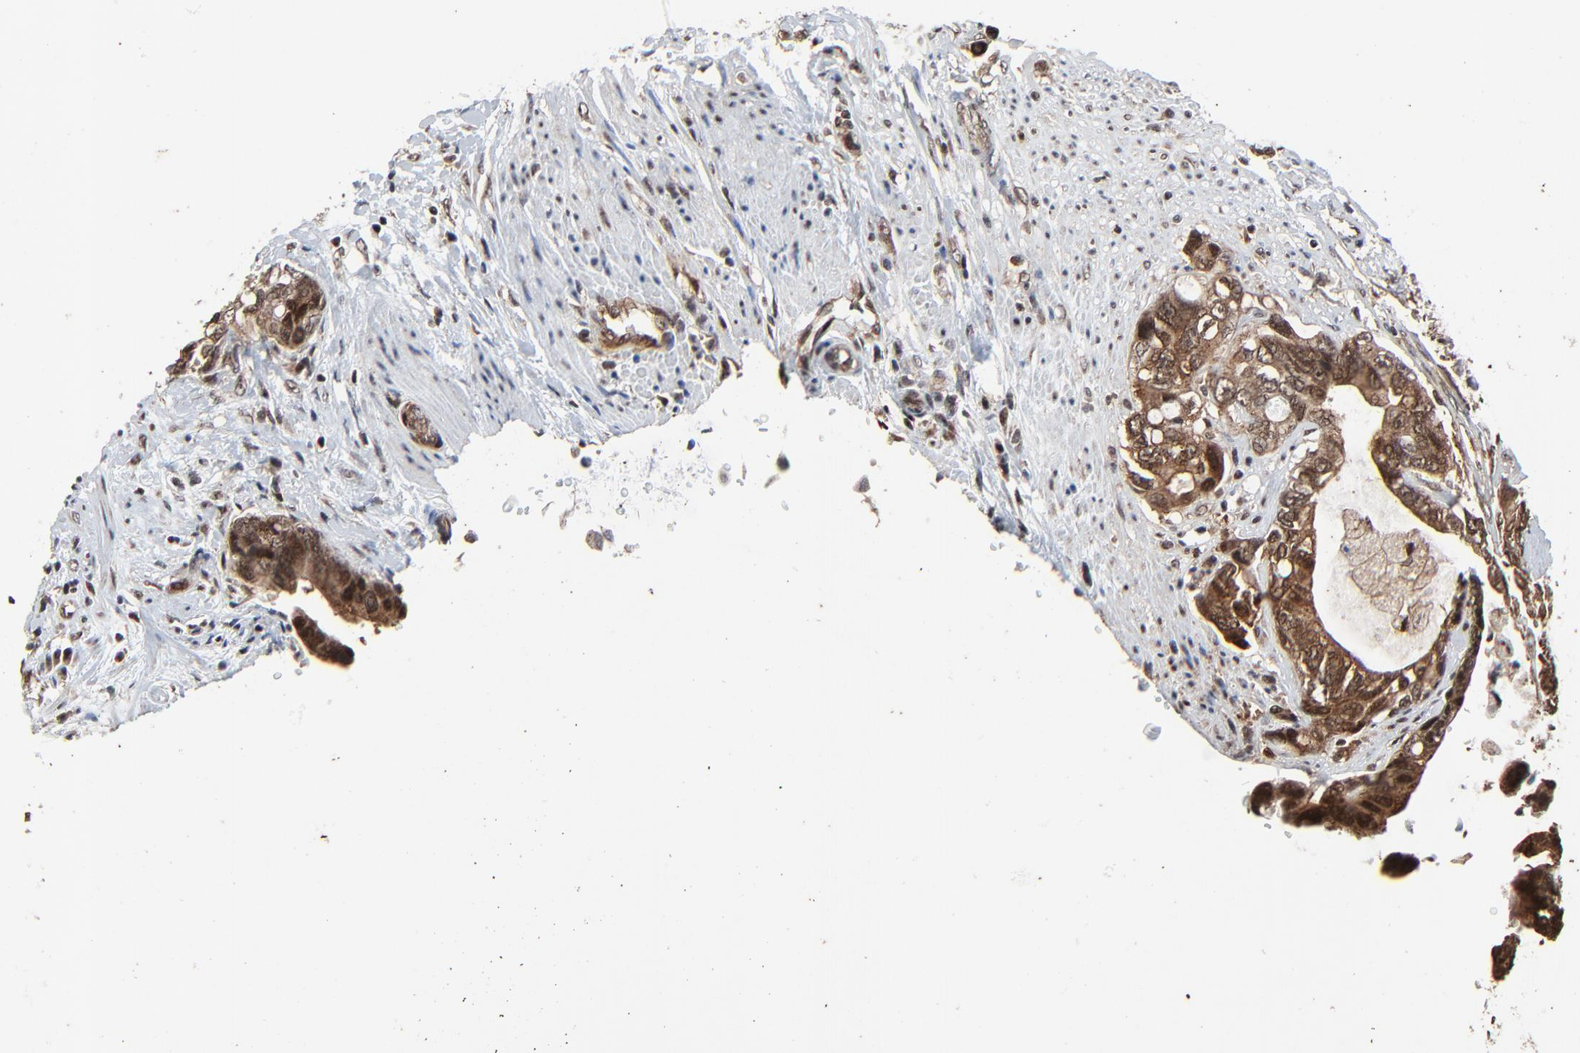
{"staining": {"intensity": "weak", "quantity": ">75%", "location": "cytoplasmic/membranous,nuclear"}, "tissue": "colorectal cancer", "cell_type": "Tumor cells", "image_type": "cancer", "snomed": [{"axis": "morphology", "description": "Adenocarcinoma, NOS"}, {"axis": "topography", "description": "Rectum"}], "caption": "Adenocarcinoma (colorectal) tissue reveals weak cytoplasmic/membranous and nuclear positivity in approximately >75% of tumor cells Nuclei are stained in blue.", "gene": "RHOJ", "patient": {"sex": "female", "age": 57}}